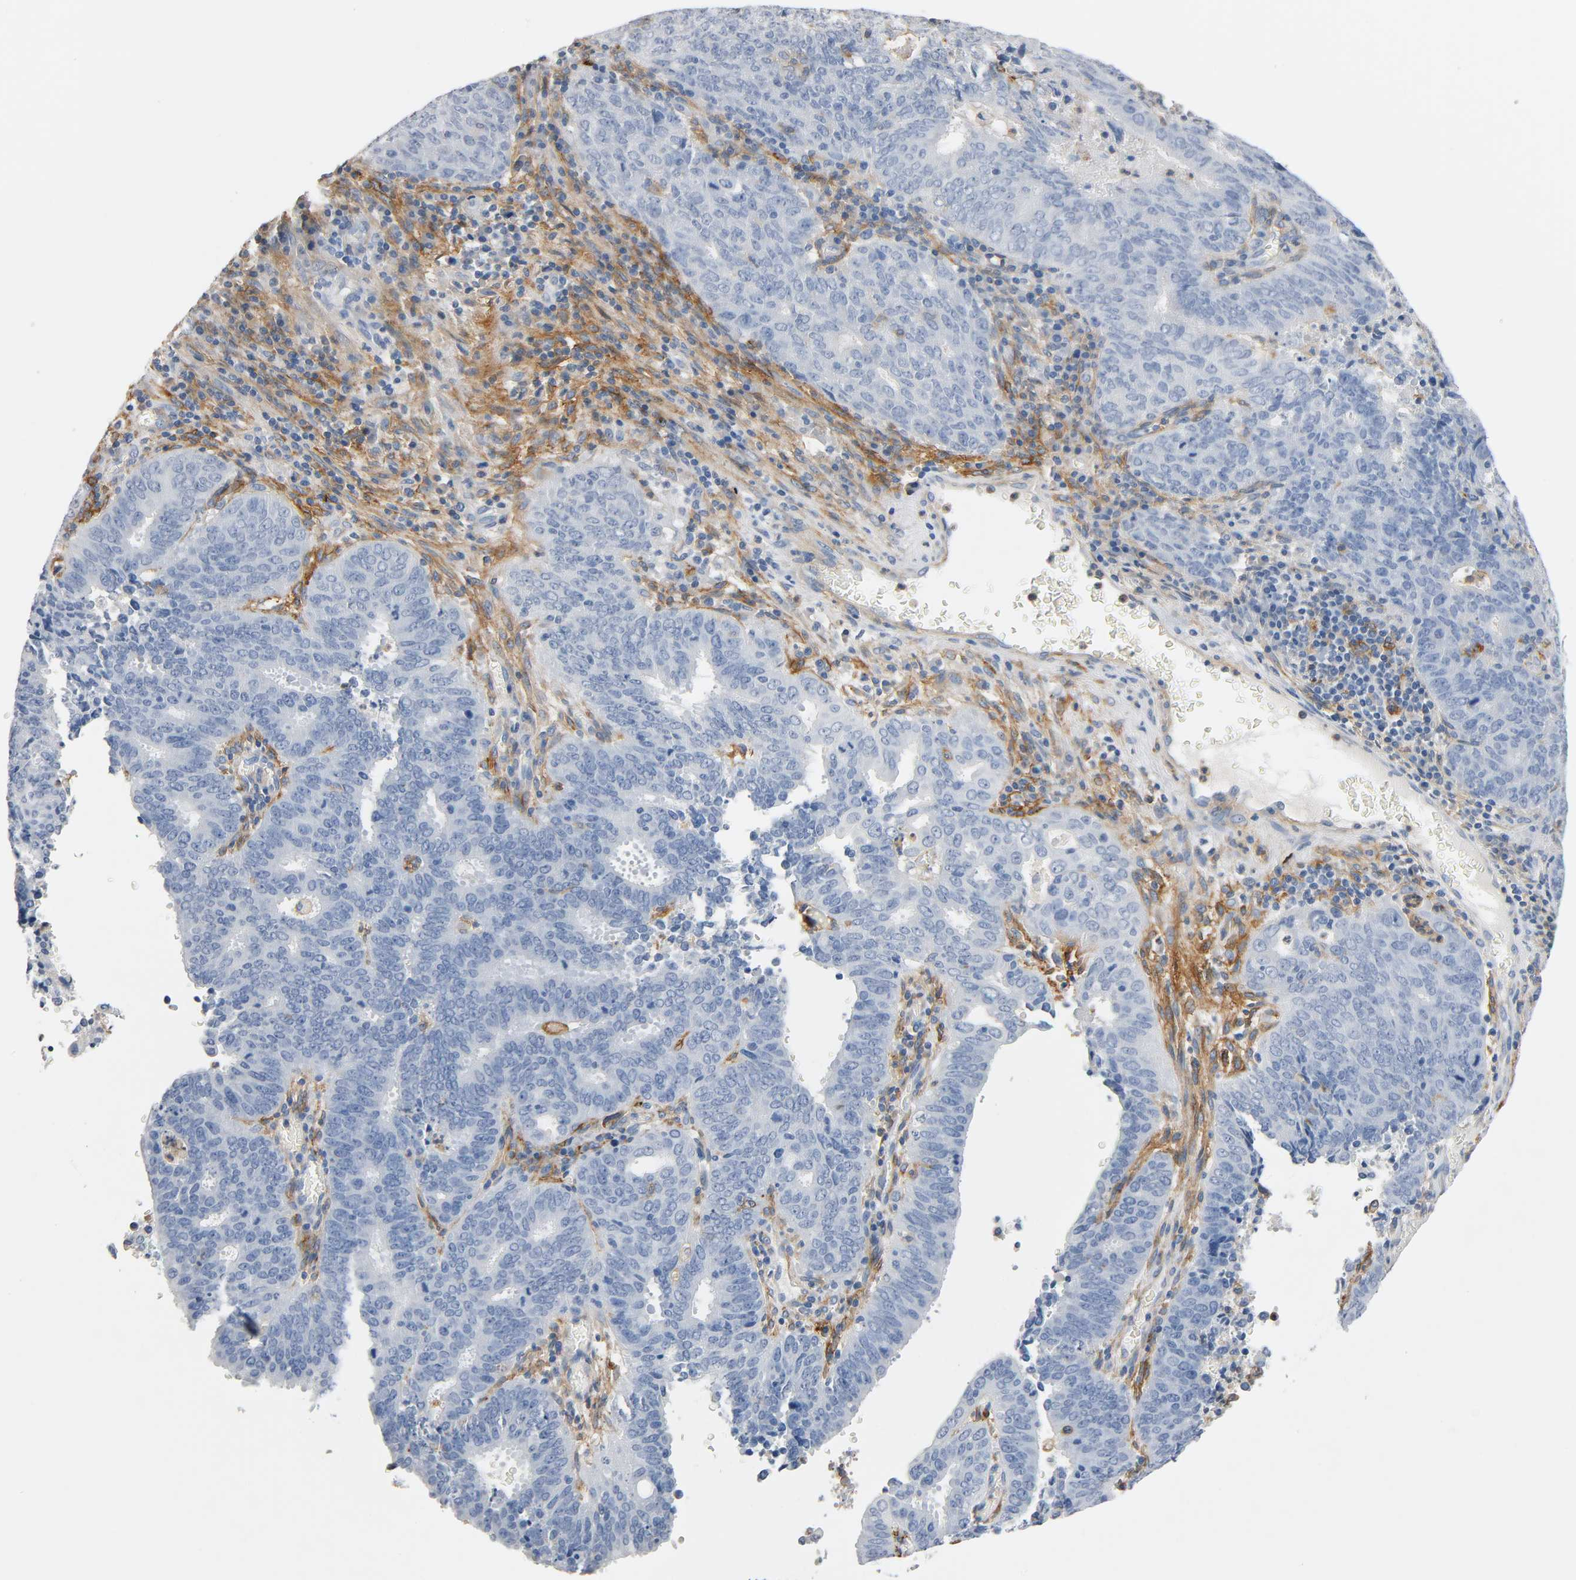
{"staining": {"intensity": "negative", "quantity": "none", "location": "none"}, "tissue": "cervical cancer", "cell_type": "Tumor cells", "image_type": "cancer", "snomed": [{"axis": "morphology", "description": "Adenocarcinoma, NOS"}, {"axis": "topography", "description": "Cervix"}], "caption": "Immunohistochemistry (IHC) image of human adenocarcinoma (cervical) stained for a protein (brown), which shows no staining in tumor cells. (Brightfield microscopy of DAB immunohistochemistry (IHC) at high magnification).", "gene": "ANPEP", "patient": {"sex": "female", "age": 44}}